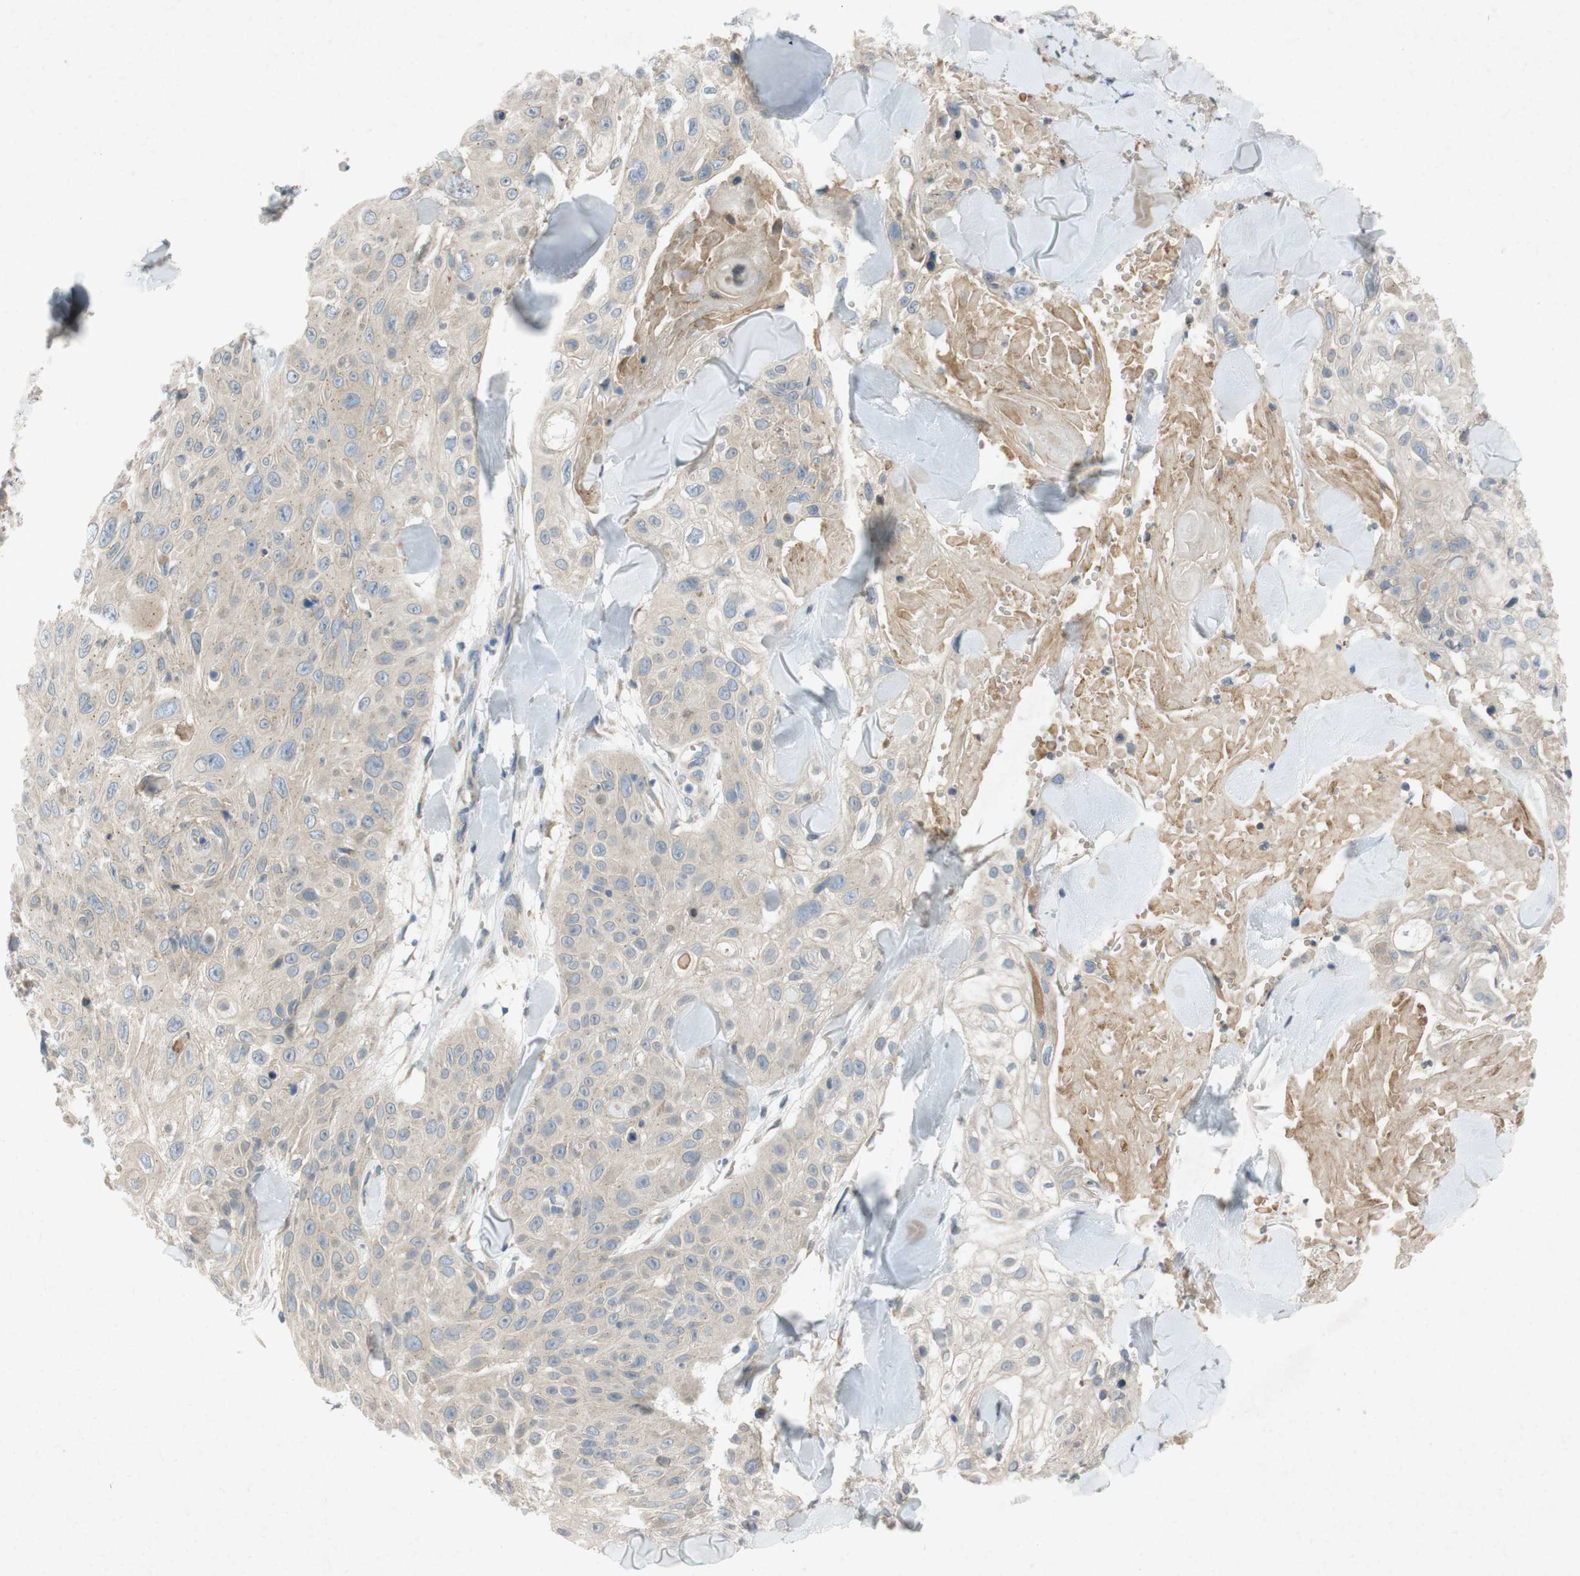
{"staining": {"intensity": "negative", "quantity": "none", "location": "none"}, "tissue": "skin cancer", "cell_type": "Tumor cells", "image_type": "cancer", "snomed": [{"axis": "morphology", "description": "Squamous cell carcinoma, NOS"}, {"axis": "topography", "description": "Skin"}], "caption": "The immunohistochemistry image has no significant expression in tumor cells of skin squamous cell carcinoma tissue.", "gene": "ADD2", "patient": {"sex": "male", "age": 86}}